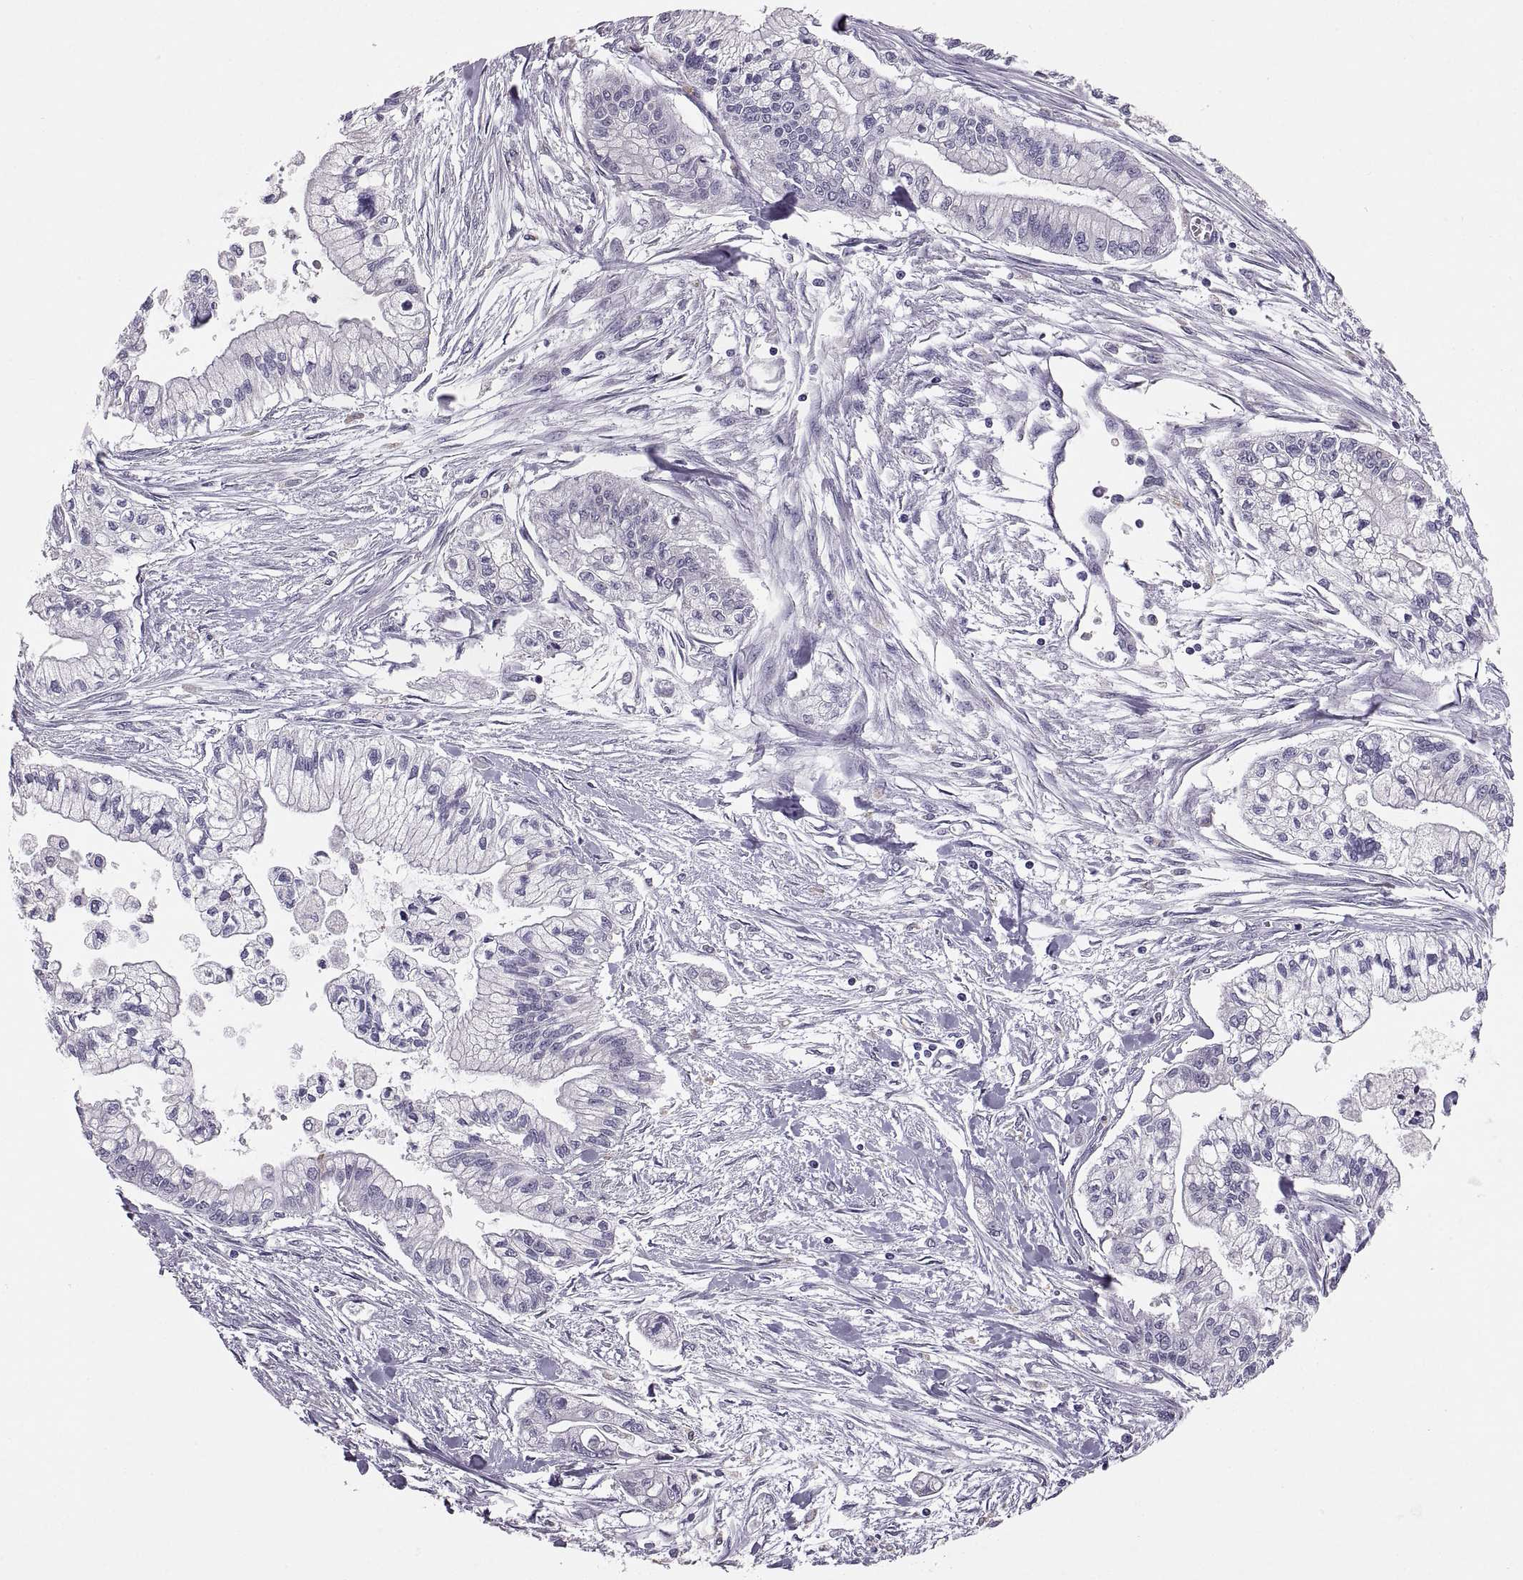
{"staining": {"intensity": "negative", "quantity": "none", "location": "none"}, "tissue": "pancreatic cancer", "cell_type": "Tumor cells", "image_type": "cancer", "snomed": [{"axis": "morphology", "description": "Adenocarcinoma, NOS"}, {"axis": "topography", "description": "Pancreas"}], "caption": "A micrograph of human pancreatic adenocarcinoma is negative for staining in tumor cells. (Brightfield microscopy of DAB IHC at high magnification).", "gene": "MAGEB18", "patient": {"sex": "male", "age": 54}}